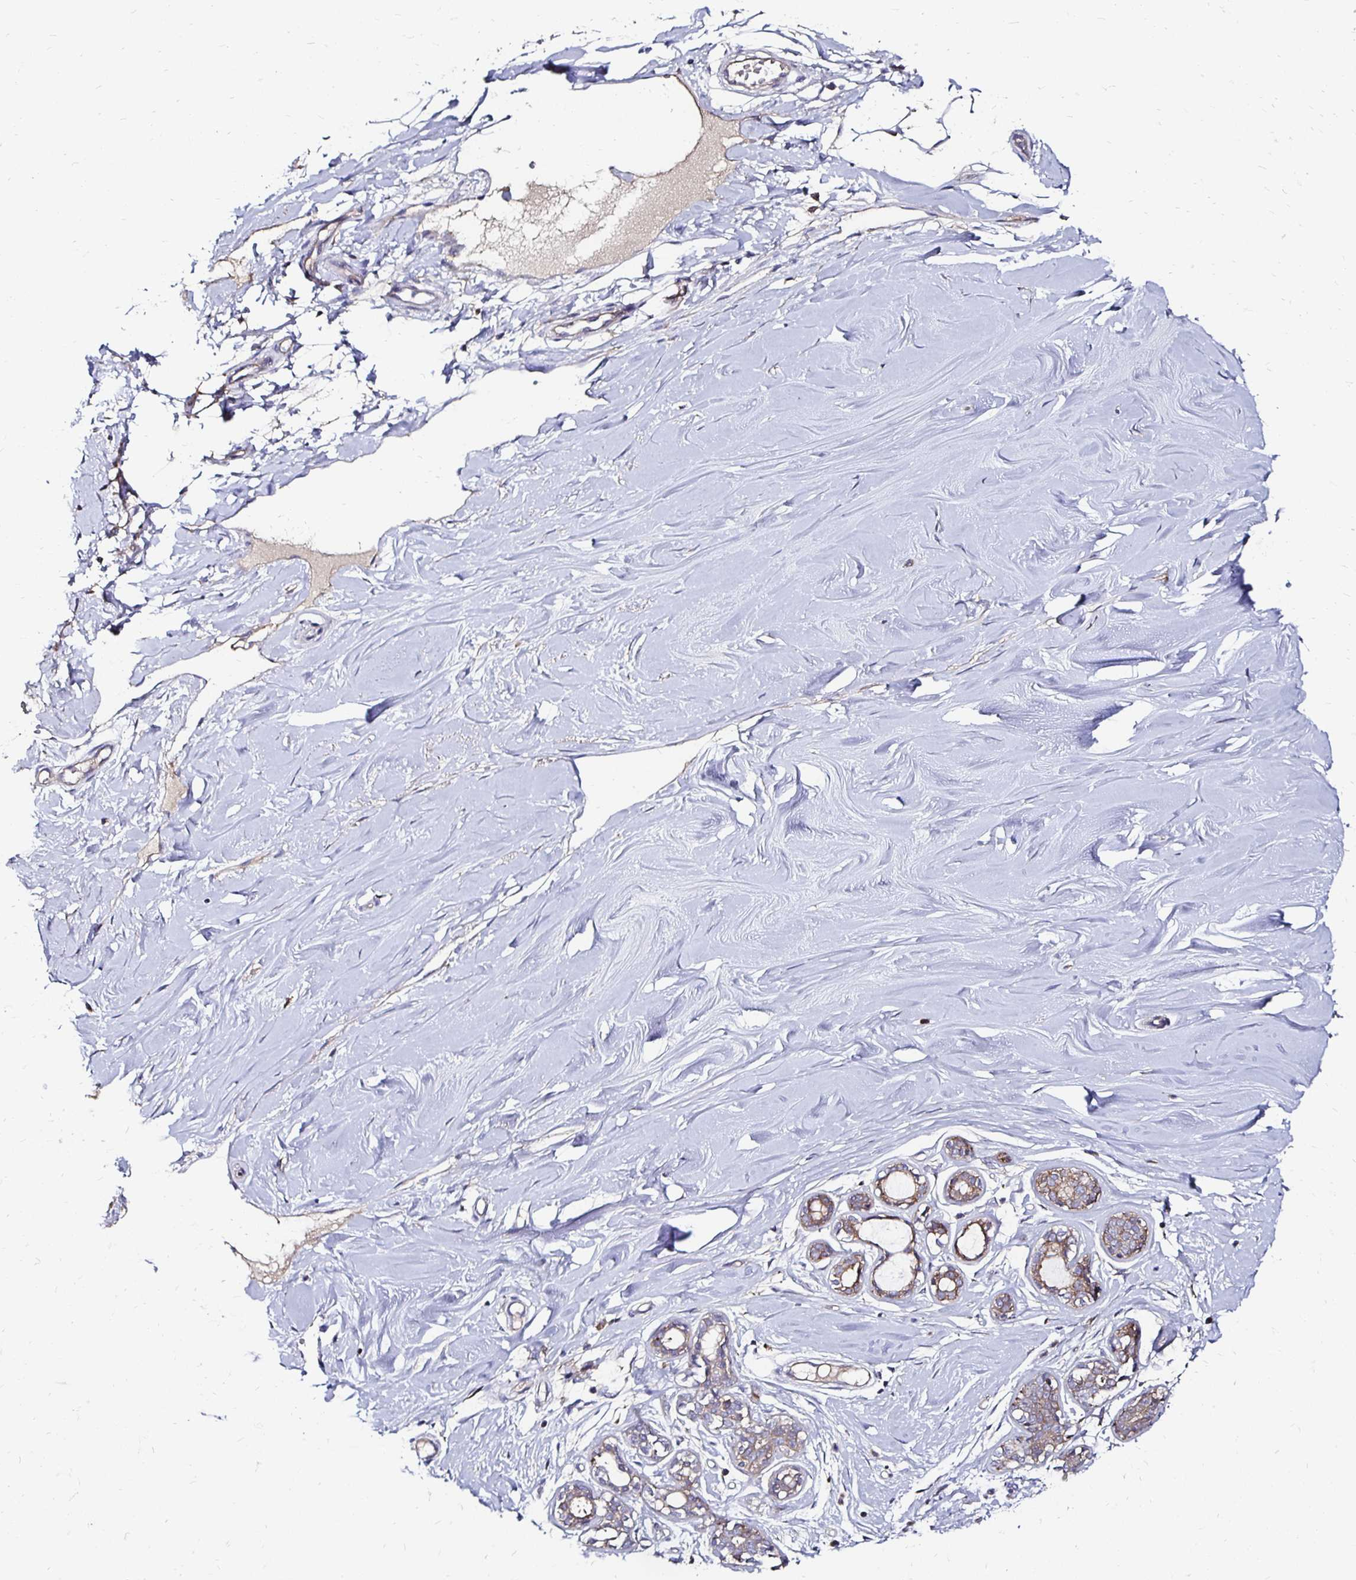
{"staining": {"intensity": "negative", "quantity": "none", "location": "none"}, "tissue": "breast", "cell_type": "Adipocytes", "image_type": "normal", "snomed": [{"axis": "morphology", "description": "Normal tissue, NOS"}, {"axis": "topography", "description": "Breast"}], "caption": "Immunohistochemistry (IHC) image of benign human breast stained for a protein (brown), which shows no expression in adipocytes.", "gene": "NCSTN", "patient": {"sex": "female", "age": 27}}